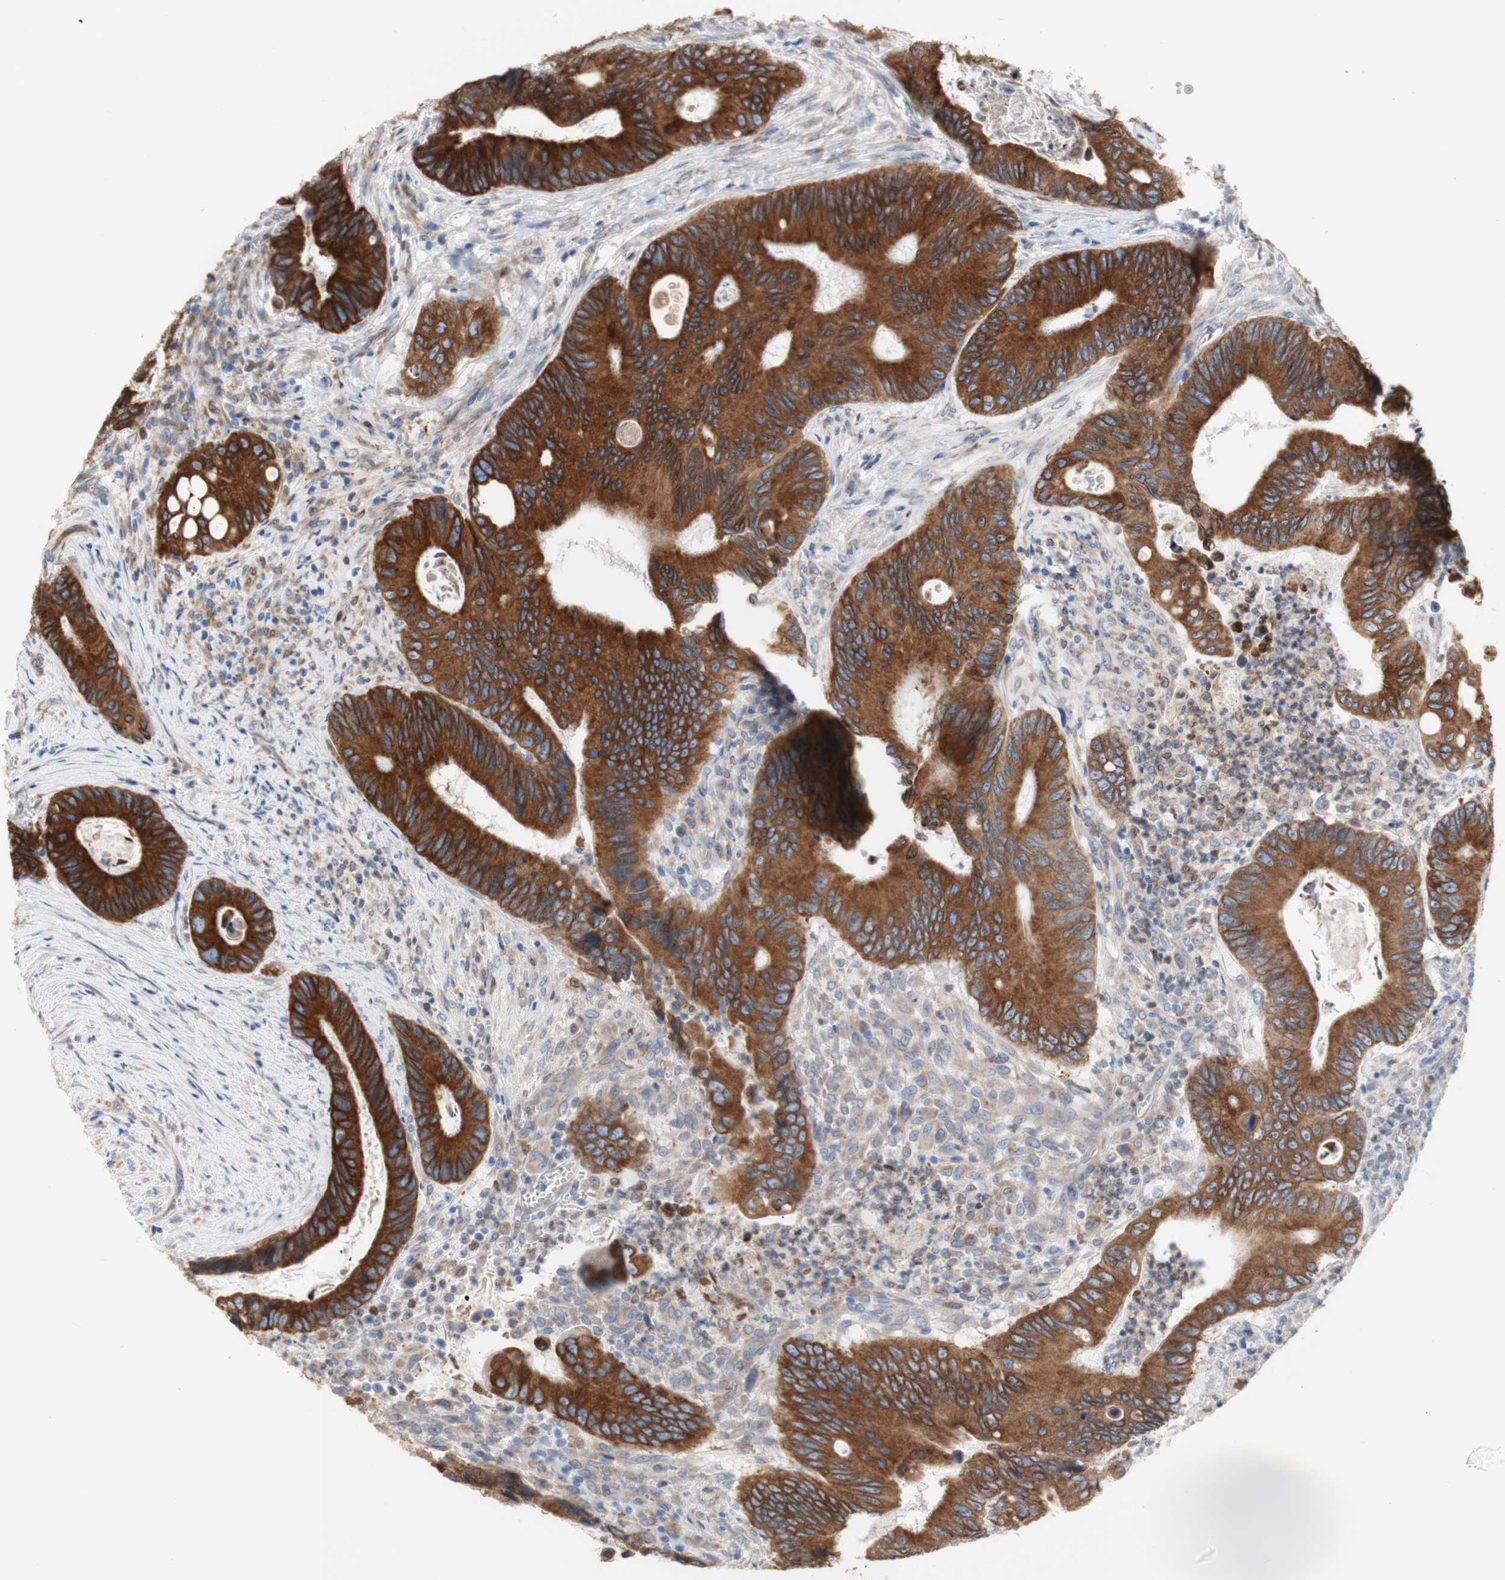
{"staining": {"intensity": "strong", "quantity": ">75%", "location": "cytoplasmic/membranous"}, "tissue": "colorectal cancer", "cell_type": "Tumor cells", "image_type": "cancer", "snomed": [{"axis": "morphology", "description": "Inflammation, NOS"}, {"axis": "morphology", "description": "Adenocarcinoma, NOS"}, {"axis": "topography", "description": "Colon"}], "caption": "Colorectal adenocarcinoma was stained to show a protein in brown. There is high levels of strong cytoplasmic/membranous expression in about >75% of tumor cells. (DAB IHC, brown staining for protein, blue staining for nuclei).", "gene": "ERLIN1", "patient": {"sex": "male", "age": 72}}